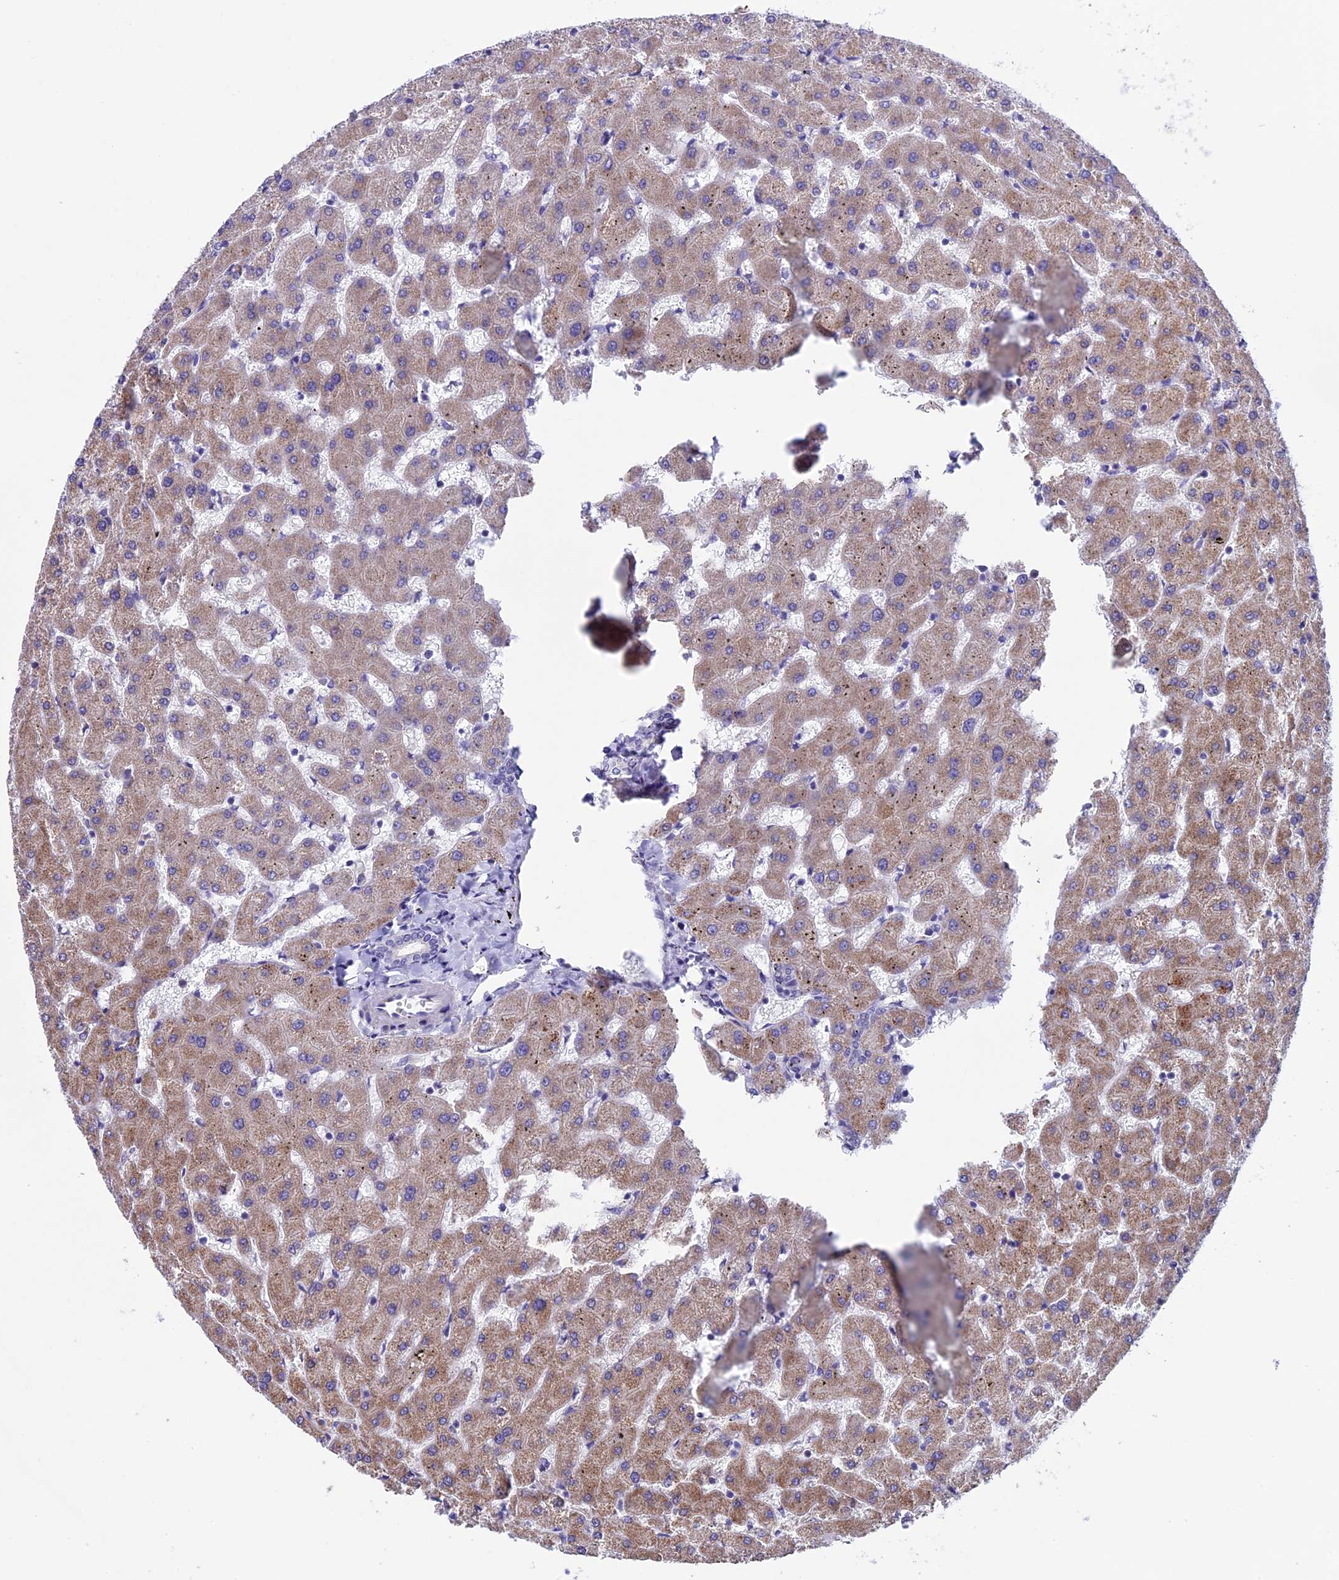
{"staining": {"intensity": "negative", "quantity": "none", "location": "none"}, "tissue": "liver", "cell_type": "Cholangiocytes", "image_type": "normal", "snomed": [{"axis": "morphology", "description": "Normal tissue, NOS"}, {"axis": "topography", "description": "Liver"}], "caption": "DAB immunohistochemical staining of unremarkable liver exhibits no significant expression in cholangiocytes.", "gene": "TMEM171", "patient": {"sex": "female", "age": 63}}